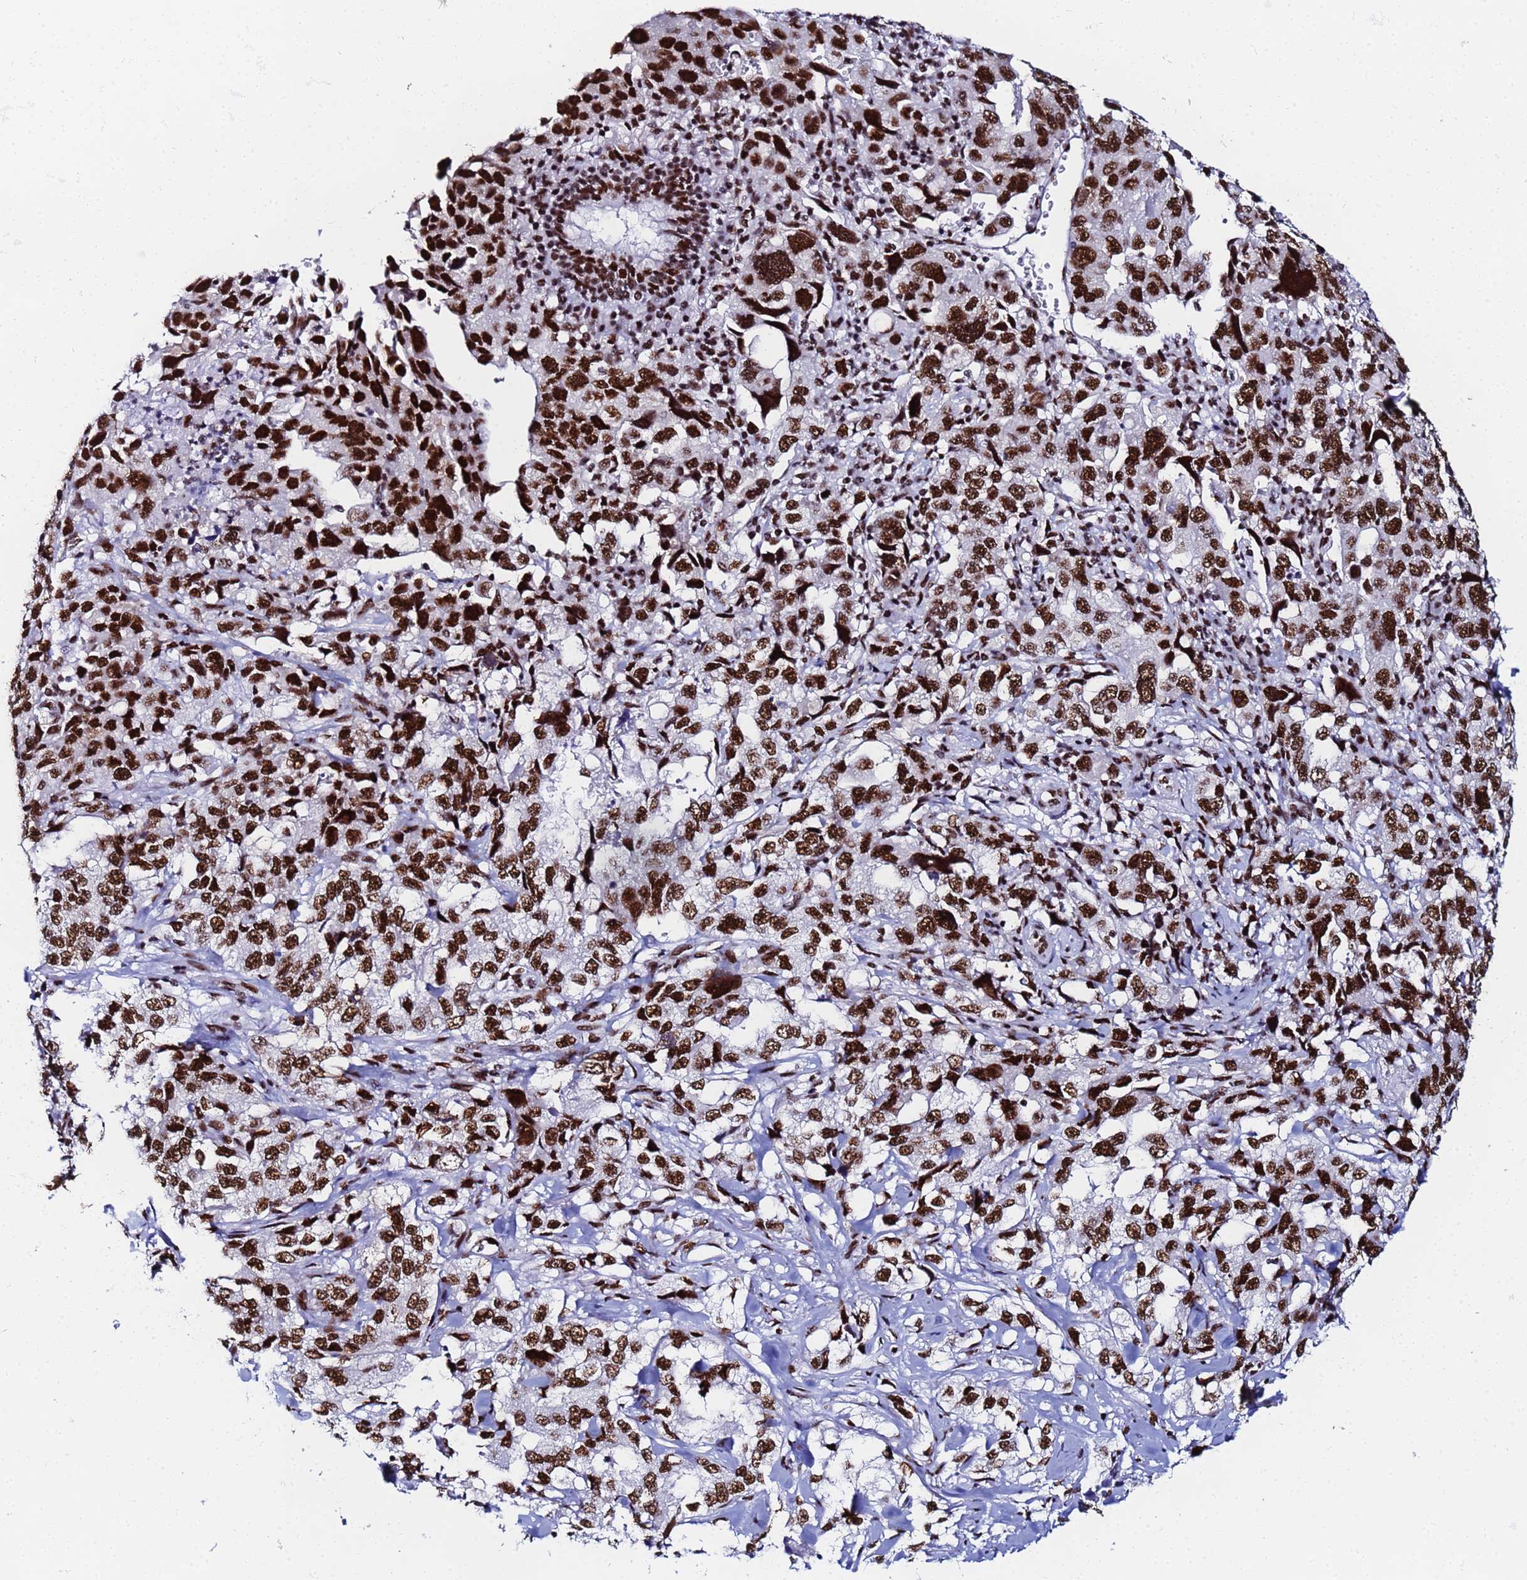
{"staining": {"intensity": "strong", "quantity": ">75%", "location": "nuclear"}, "tissue": "lung cancer", "cell_type": "Tumor cells", "image_type": "cancer", "snomed": [{"axis": "morphology", "description": "Adenocarcinoma, NOS"}, {"axis": "topography", "description": "Lung"}], "caption": "This histopathology image demonstrates immunohistochemistry staining of lung cancer, with high strong nuclear positivity in about >75% of tumor cells.", "gene": "SNRPA1", "patient": {"sex": "female", "age": 51}}